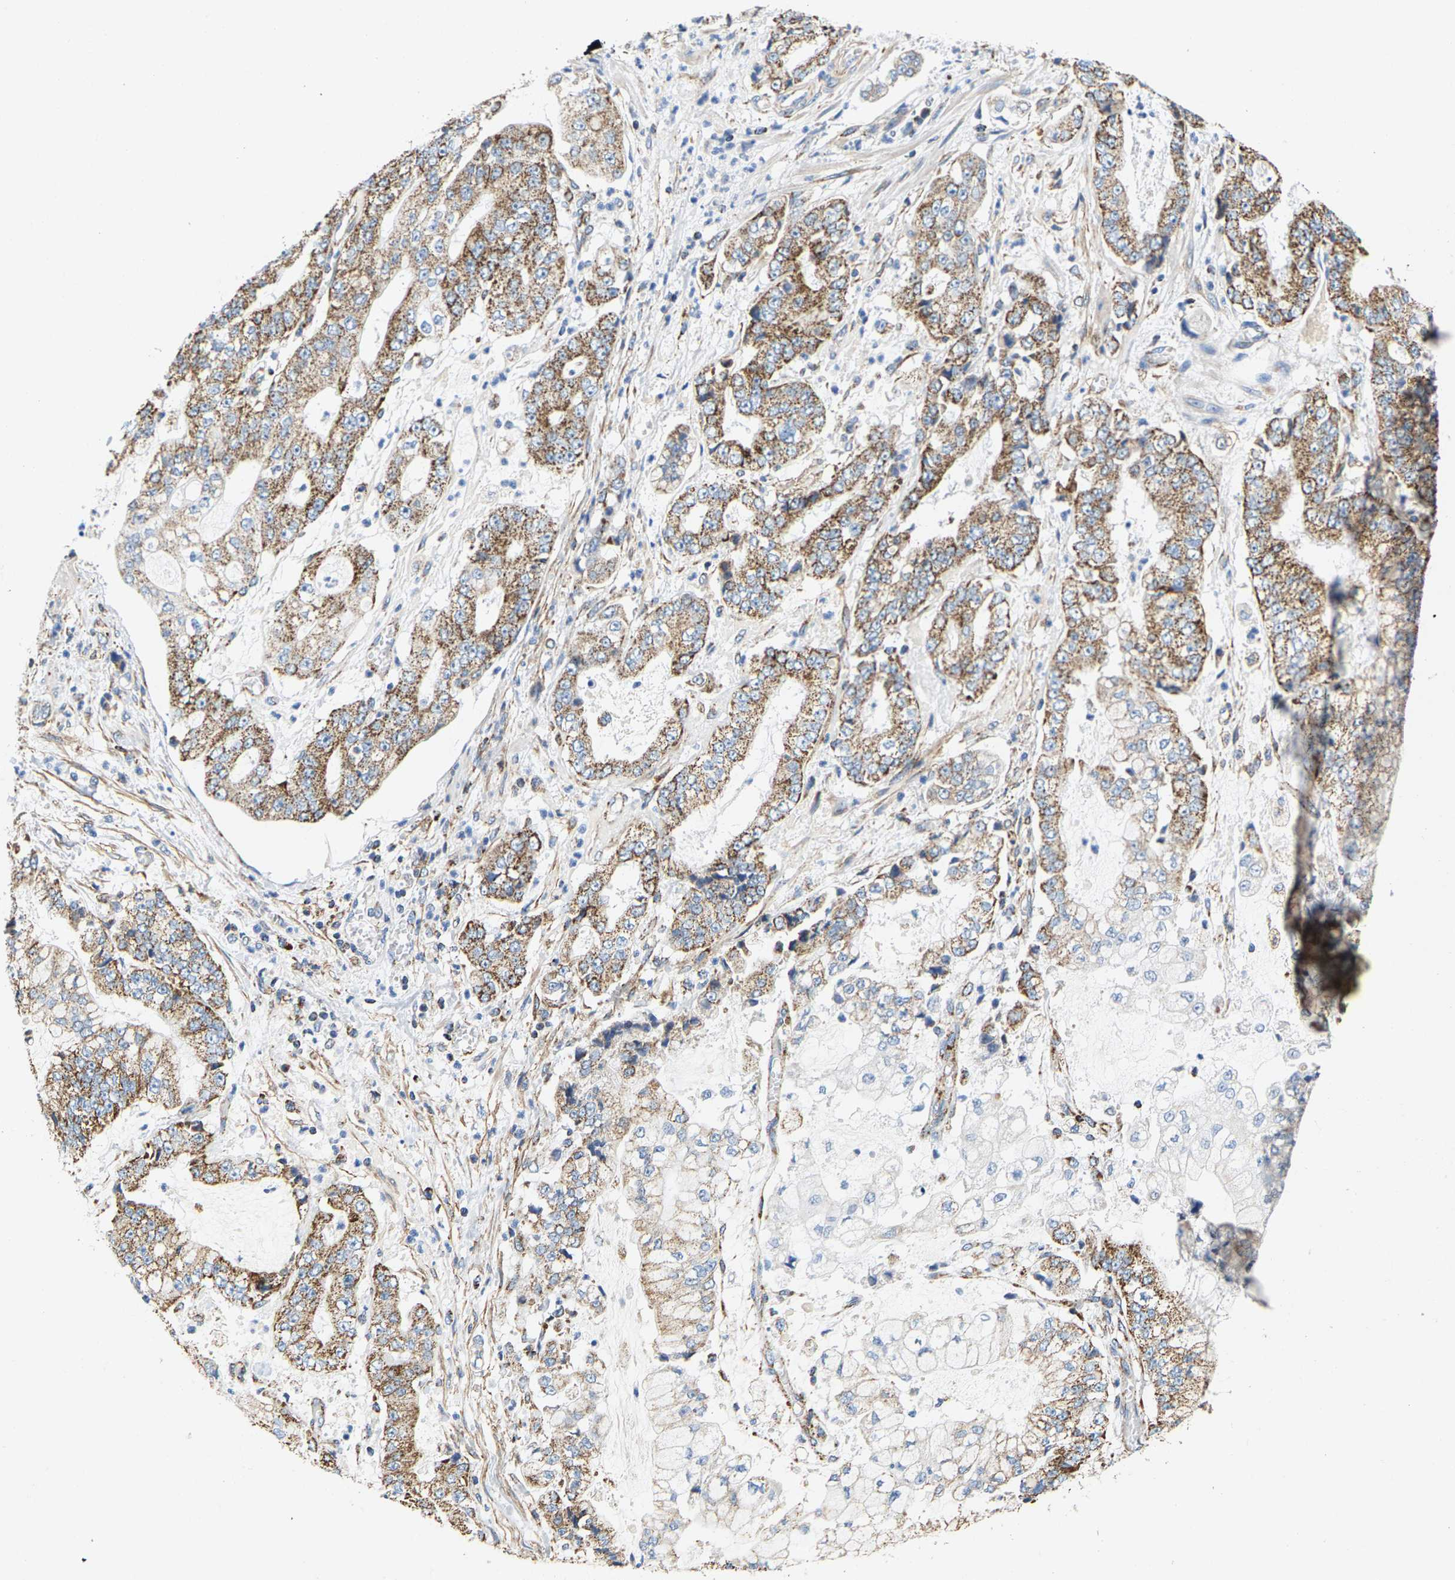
{"staining": {"intensity": "moderate", "quantity": "25%-75%", "location": "cytoplasmic/membranous"}, "tissue": "stomach cancer", "cell_type": "Tumor cells", "image_type": "cancer", "snomed": [{"axis": "morphology", "description": "Adenocarcinoma, NOS"}, {"axis": "topography", "description": "Stomach"}], "caption": "Moderate cytoplasmic/membranous positivity is appreciated in approximately 25%-75% of tumor cells in adenocarcinoma (stomach).", "gene": "SHMT2", "patient": {"sex": "male", "age": 76}}